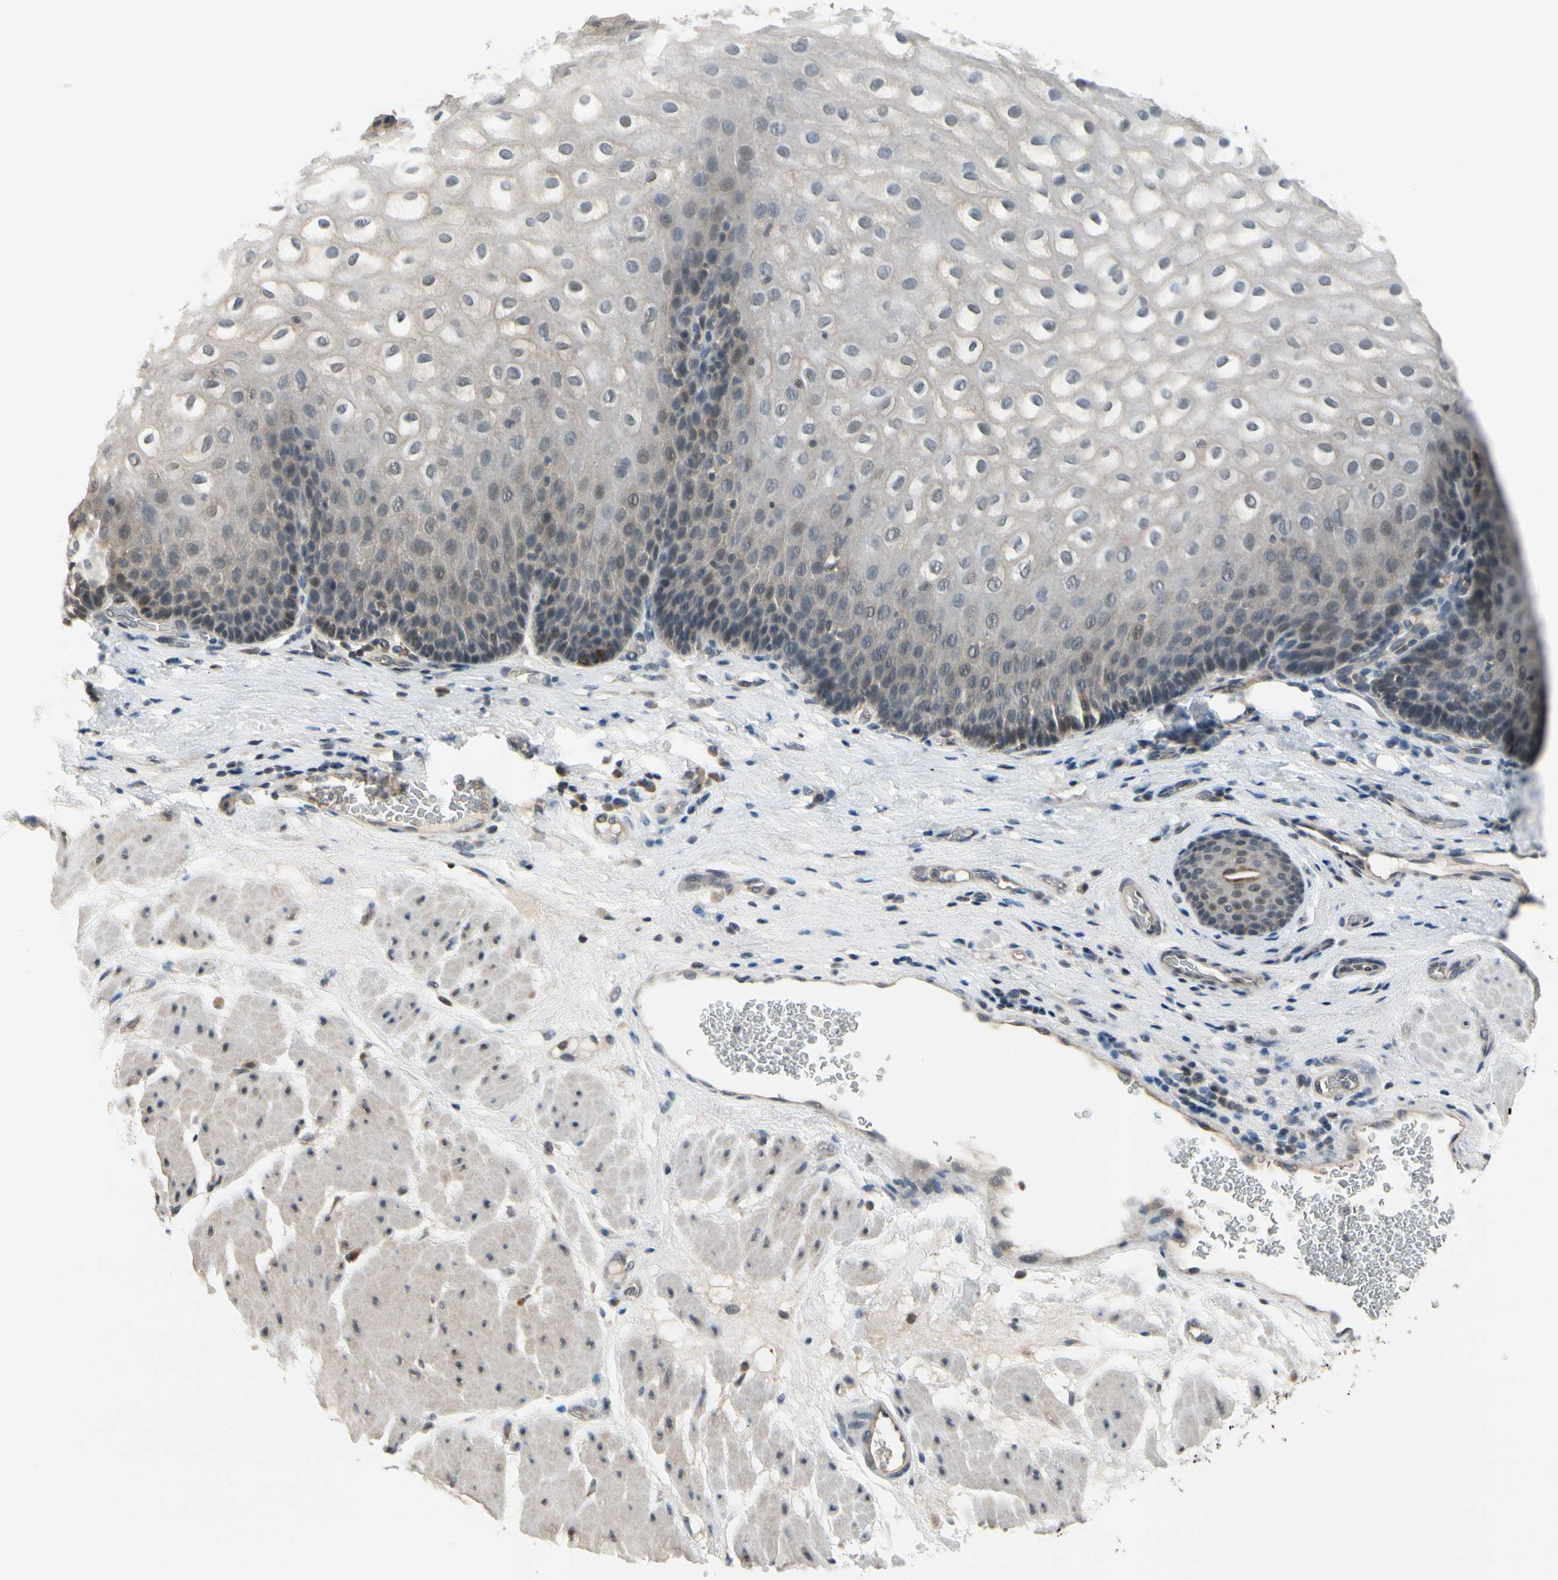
{"staining": {"intensity": "weak", "quantity": "<25%", "location": "cytoplasmic/membranous"}, "tissue": "esophagus", "cell_type": "Squamous epithelial cells", "image_type": "normal", "snomed": [{"axis": "morphology", "description": "Normal tissue, NOS"}, {"axis": "topography", "description": "Esophagus"}], "caption": "IHC micrograph of normal human esophagus stained for a protein (brown), which demonstrates no staining in squamous epithelial cells.", "gene": "TAF12", "patient": {"sex": "male", "age": 48}}